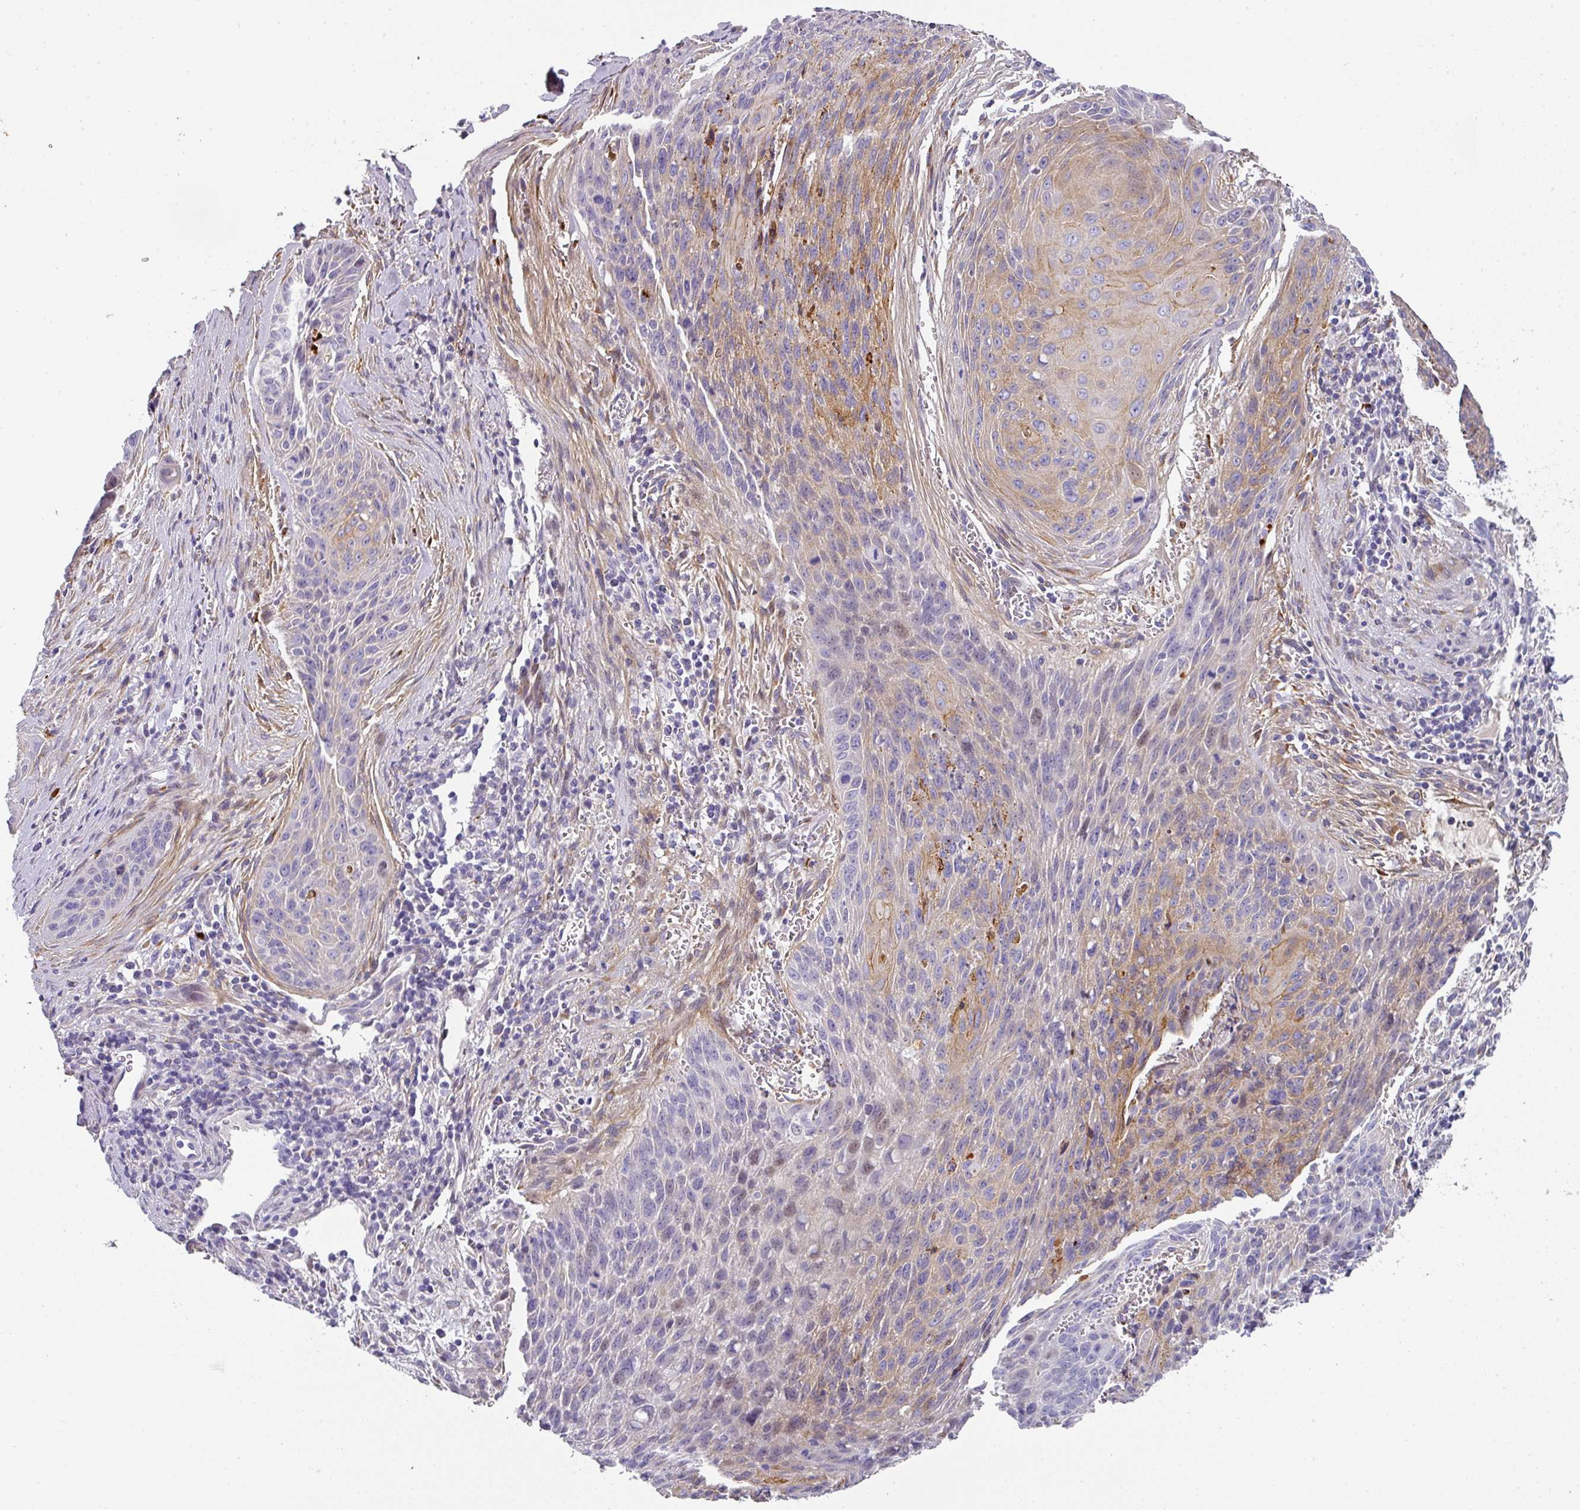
{"staining": {"intensity": "weak", "quantity": "25%-75%", "location": "cytoplasmic/membranous,nuclear"}, "tissue": "cervical cancer", "cell_type": "Tumor cells", "image_type": "cancer", "snomed": [{"axis": "morphology", "description": "Squamous cell carcinoma, NOS"}, {"axis": "topography", "description": "Cervix"}], "caption": "This histopathology image demonstrates cervical cancer stained with immunohistochemistry to label a protein in brown. The cytoplasmic/membranous and nuclear of tumor cells show weak positivity for the protein. Nuclei are counter-stained blue.", "gene": "ANKRD29", "patient": {"sex": "female", "age": 55}}